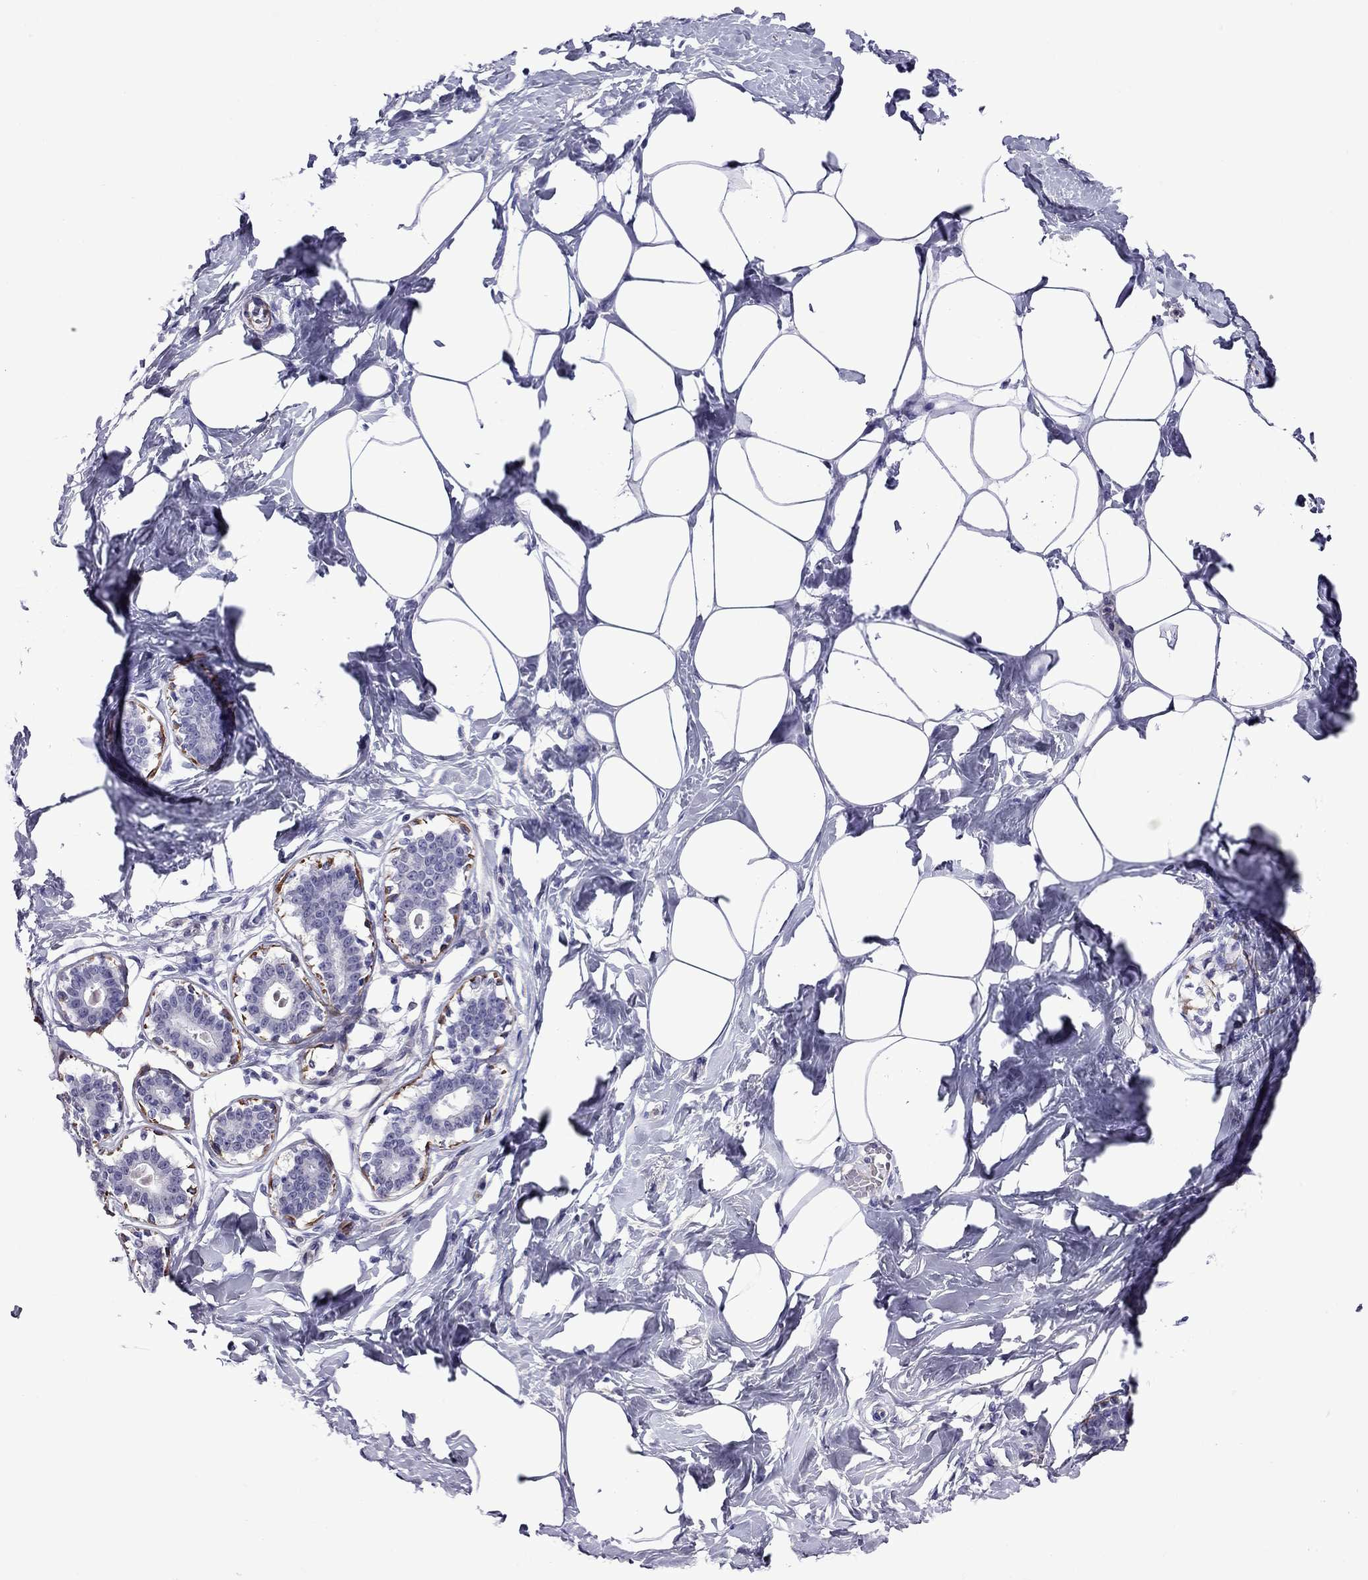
{"staining": {"intensity": "negative", "quantity": "none", "location": "none"}, "tissue": "breast", "cell_type": "Adipocytes", "image_type": "normal", "snomed": [{"axis": "morphology", "description": "Normal tissue, NOS"}, {"axis": "morphology", "description": "Lobular carcinoma, in situ"}, {"axis": "topography", "description": "Breast"}], "caption": "Immunohistochemical staining of unremarkable breast exhibits no significant staining in adipocytes.", "gene": "CHRNA5", "patient": {"sex": "female", "age": 35}}